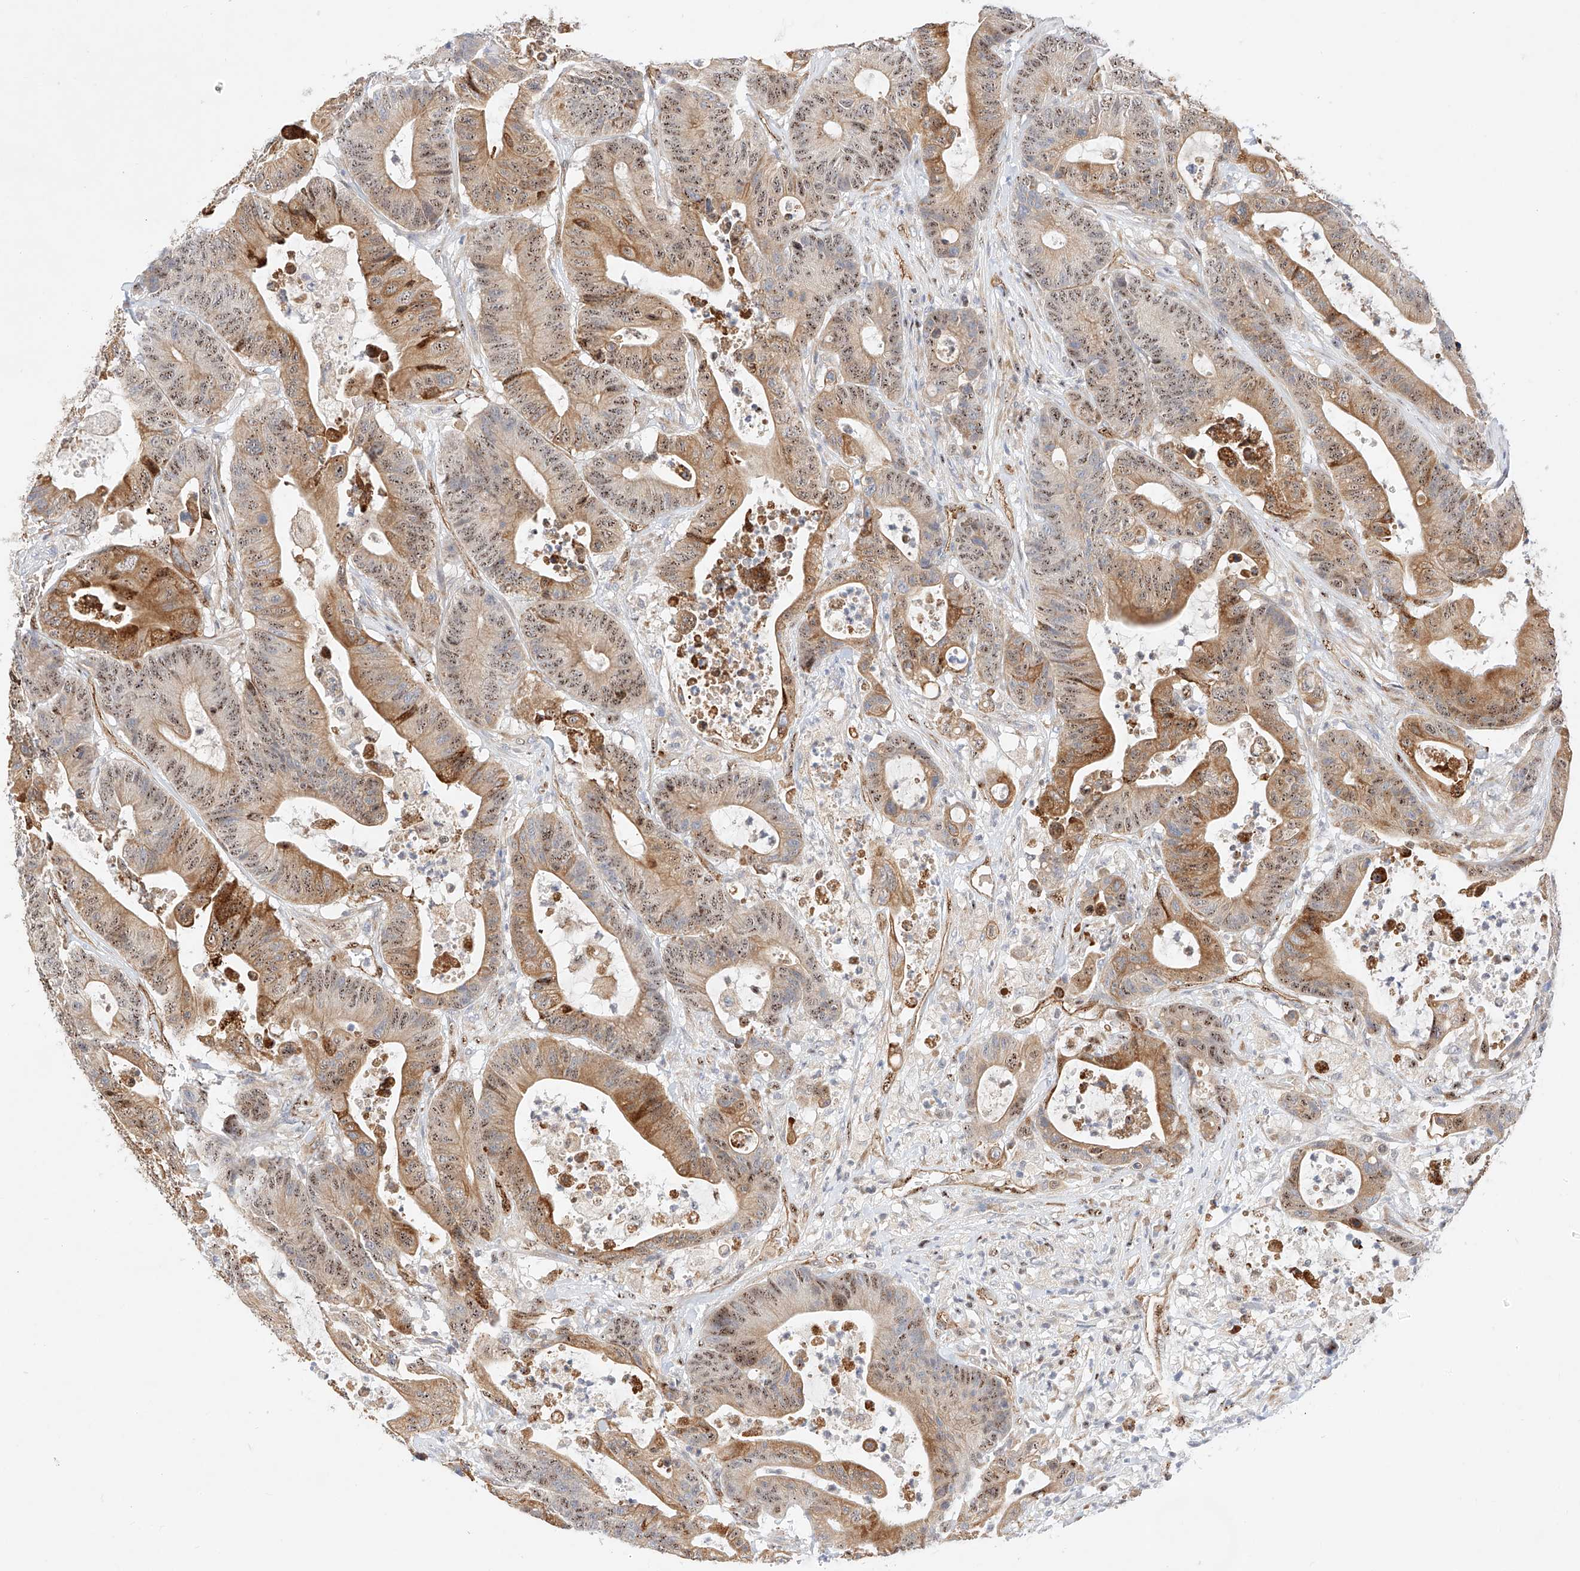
{"staining": {"intensity": "moderate", "quantity": ">75%", "location": "cytoplasmic/membranous,nuclear"}, "tissue": "colorectal cancer", "cell_type": "Tumor cells", "image_type": "cancer", "snomed": [{"axis": "morphology", "description": "Adenocarcinoma, NOS"}, {"axis": "topography", "description": "Colon"}], "caption": "Colorectal adenocarcinoma tissue displays moderate cytoplasmic/membranous and nuclear expression in approximately >75% of tumor cells, visualized by immunohistochemistry.", "gene": "ATXN7L2", "patient": {"sex": "female", "age": 84}}